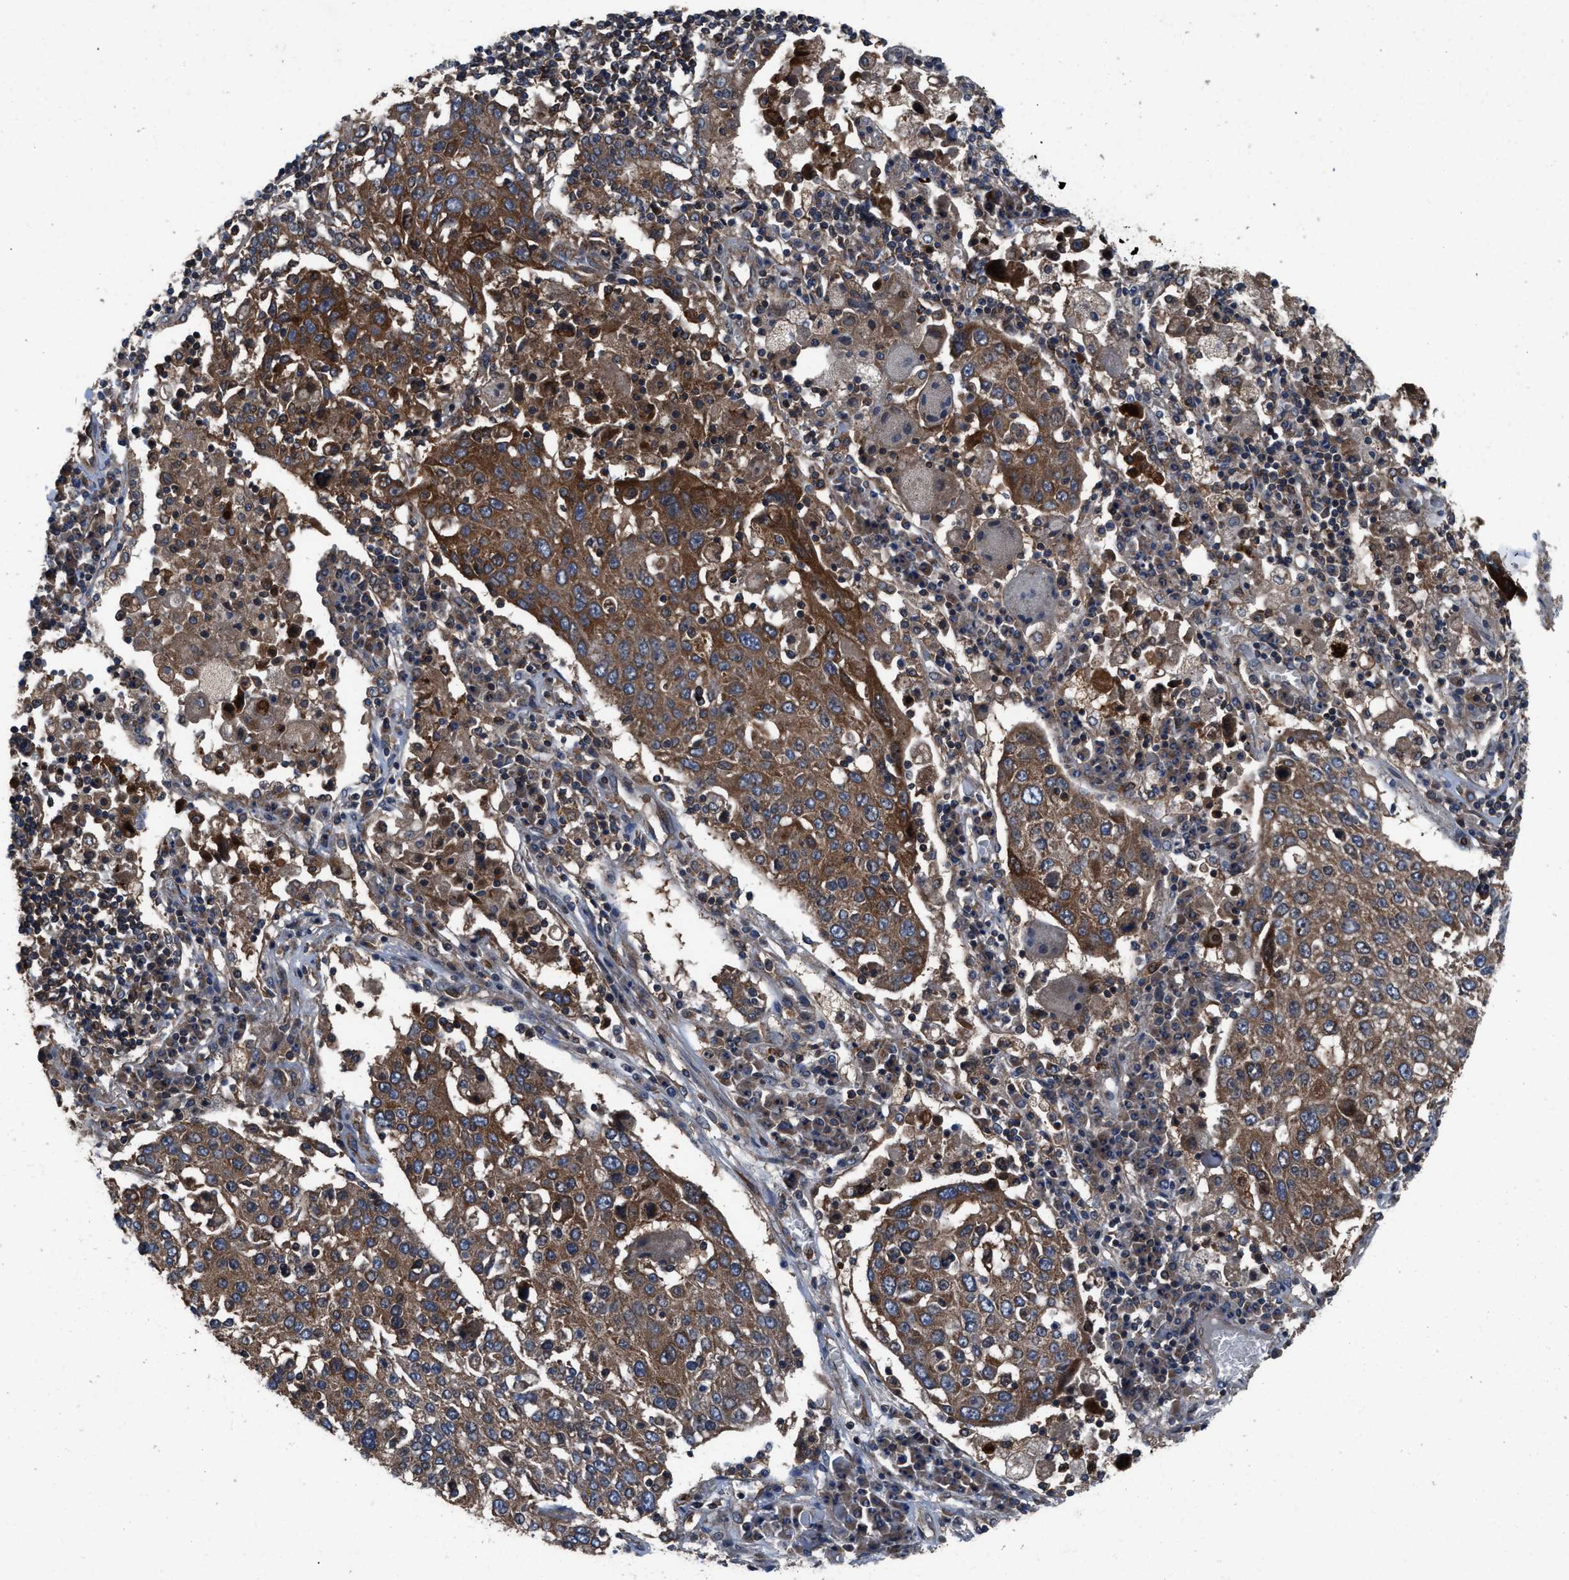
{"staining": {"intensity": "moderate", "quantity": ">75%", "location": "cytoplasmic/membranous"}, "tissue": "lung cancer", "cell_type": "Tumor cells", "image_type": "cancer", "snomed": [{"axis": "morphology", "description": "Squamous cell carcinoma, NOS"}, {"axis": "topography", "description": "Lung"}], "caption": "A brown stain highlights moderate cytoplasmic/membranous expression of a protein in squamous cell carcinoma (lung) tumor cells. (brown staining indicates protein expression, while blue staining denotes nuclei).", "gene": "USP25", "patient": {"sex": "male", "age": 65}}